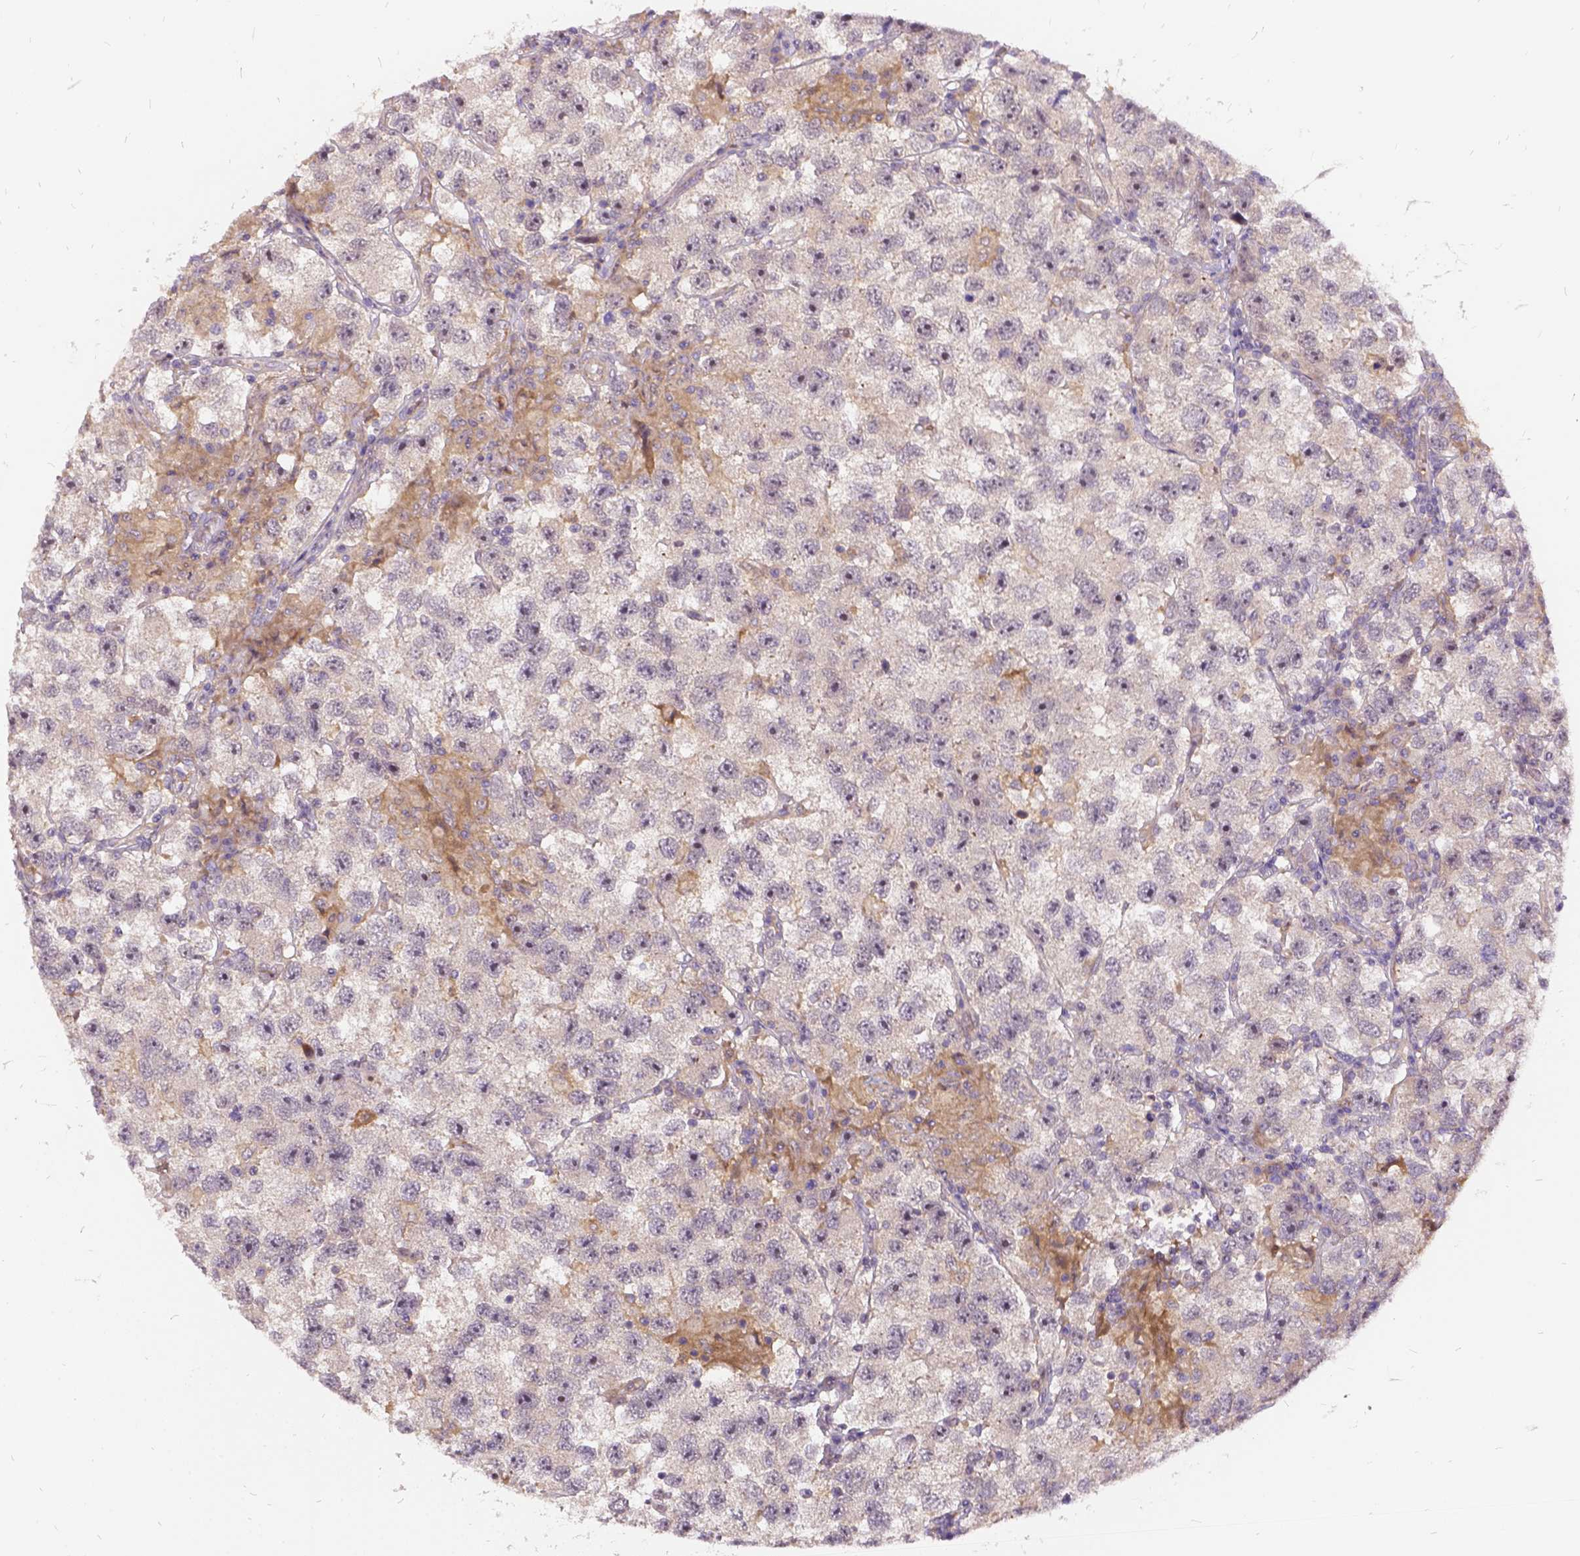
{"staining": {"intensity": "negative", "quantity": "none", "location": "none"}, "tissue": "testis cancer", "cell_type": "Tumor cells", "image_type": "cancer", "snomed": [{"axis": "morphology", "description": "Seminoma, NOS"}, {"axis": "topography", "description": "Testis"}], "caption": "An immunohistochemistry (IHC) photomicrograph of testis seminoma is shown. There is no staining in tumor cells of testis seminoma. (DAB (3,3'-diaminobenzidine) IHC visualized using brightfield microscopy, high magnification).", "gene": "ILRUN", "patient": {"sex": "male", "age": 26}}